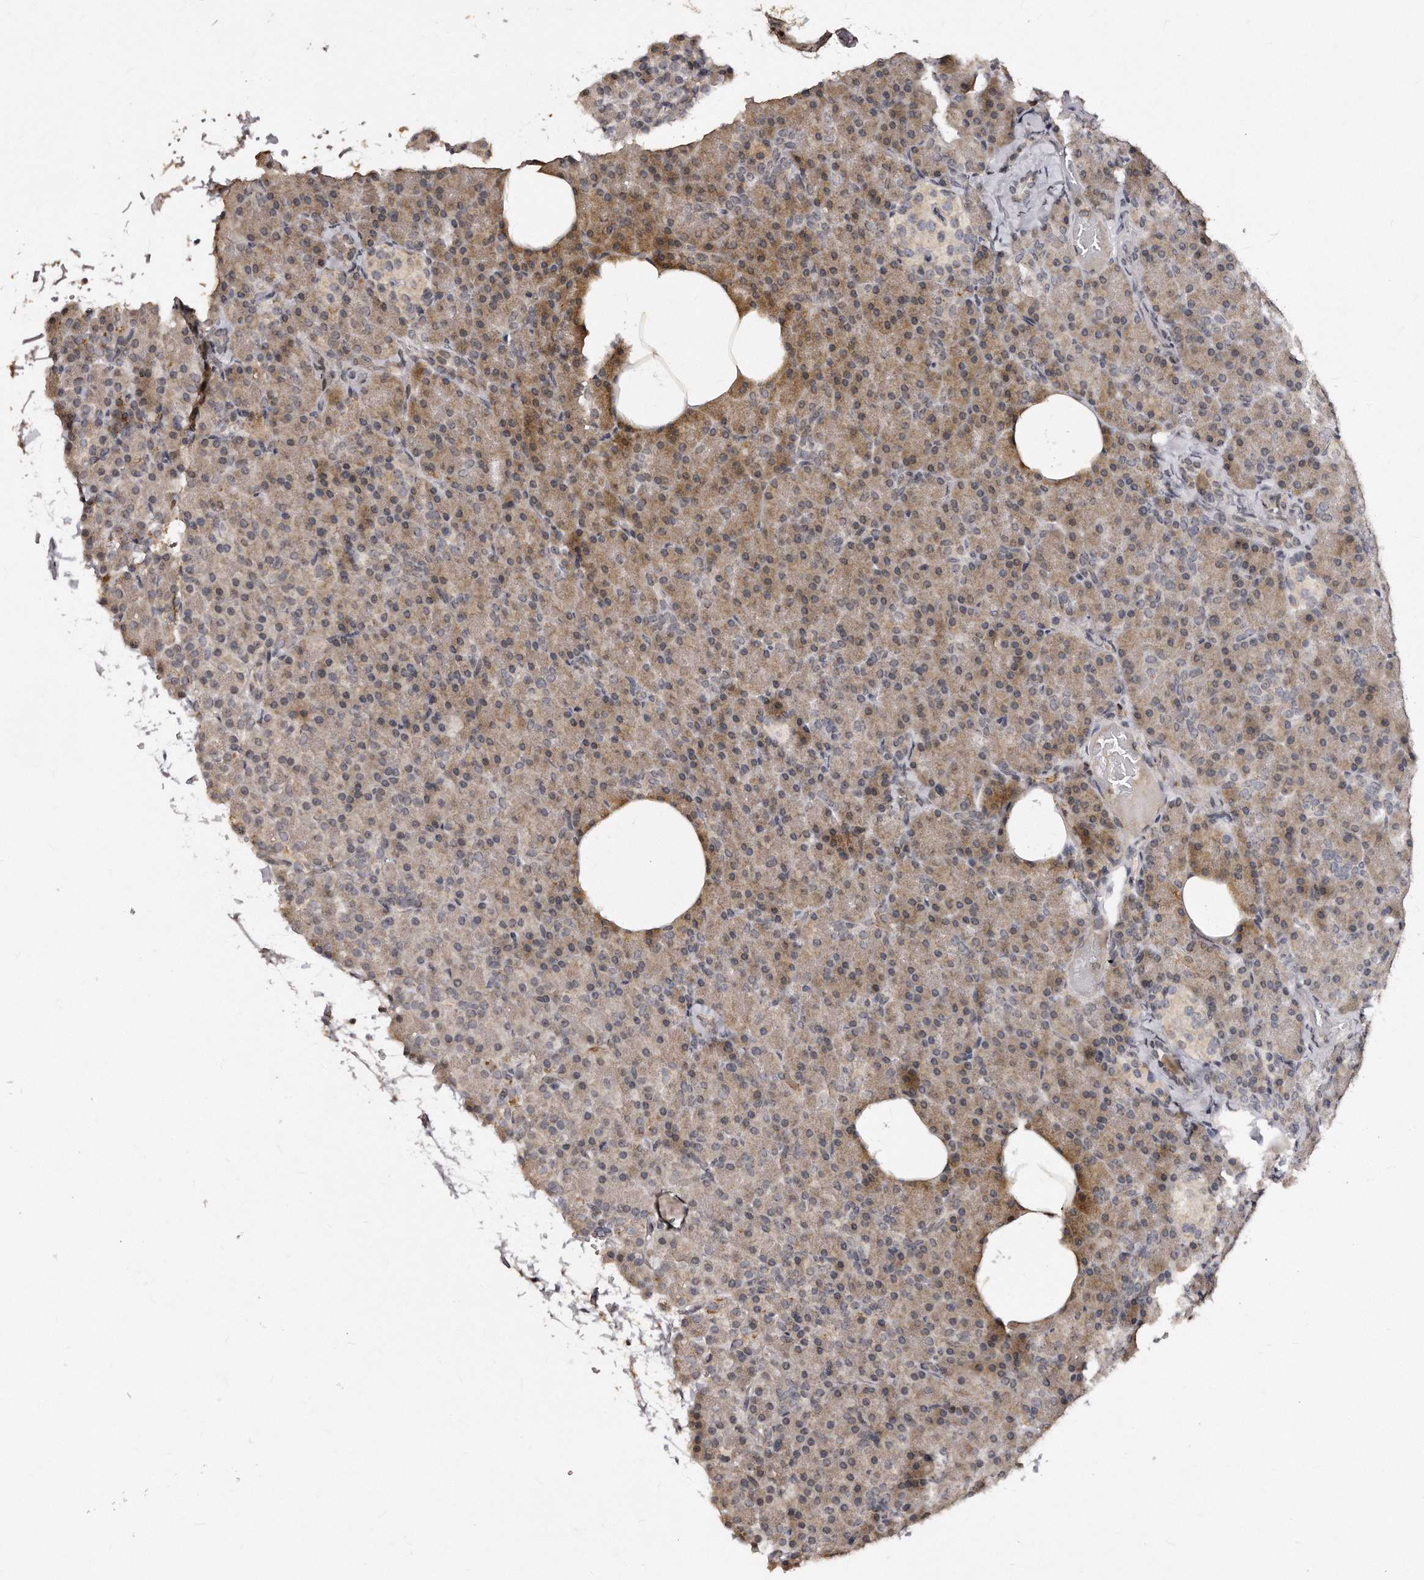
{"staining": {"intensity": "moderate", "quantity": "<25%", "location": "cytoplasmic/membranous"}, "tissue": "pancreas", "cell_type": "Exocrine glandular cells", "image_type": "normal", "snomed": [{"axis": "morphology", "description": "Normal tissue, NOS"}, {"axis": "topography", "description": "Pancreas"}], "caption": "Pancreas stained with DAB IHC demonstrates low levels of moderate cytoplasmic/membranous staining in approximately <25% of exocrine glandular cells.", "gene": "TSHR", "patient": {"sex": "female", "age": 43}}